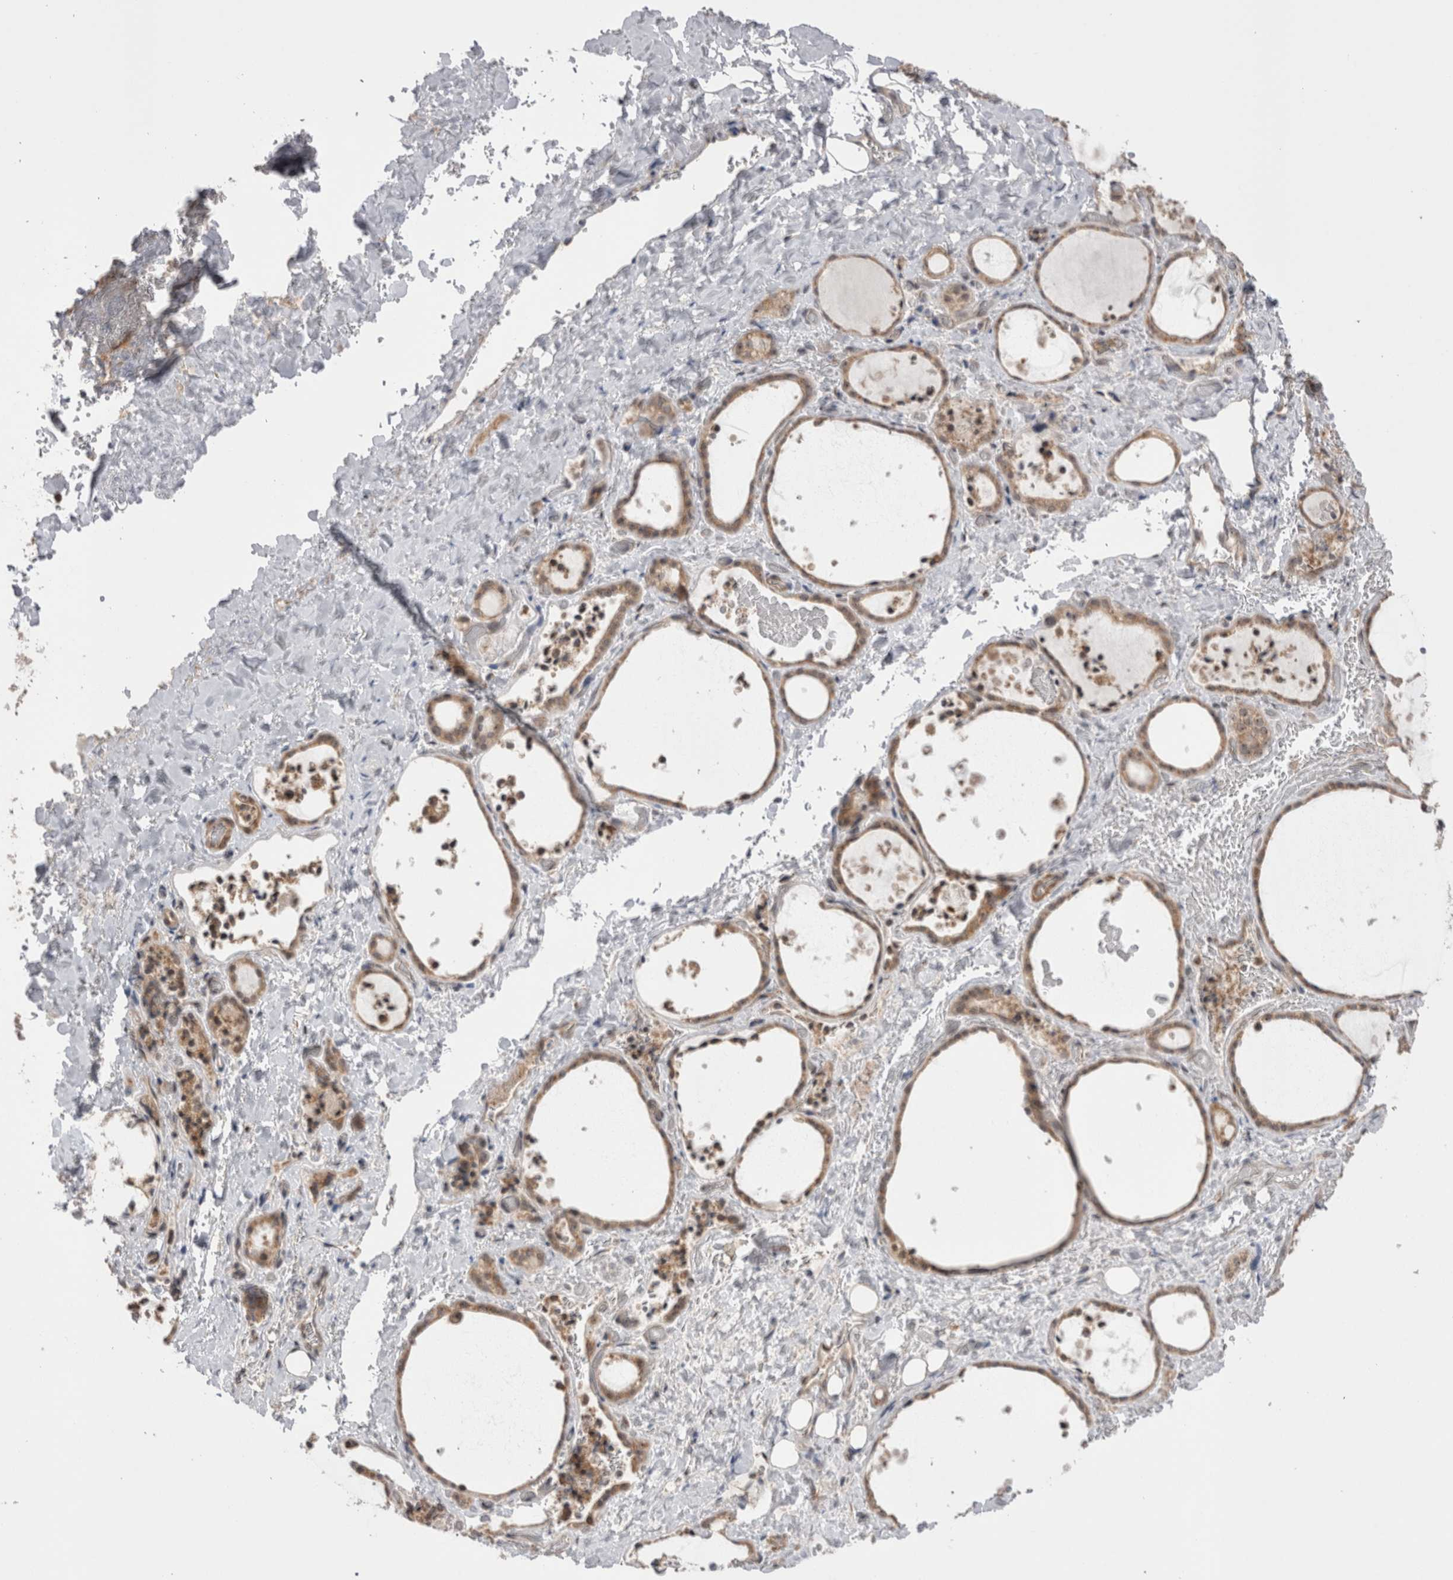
{"staining": {"intensity": "moderate", "quantity": ">75%", "location": "cytoplasmic/membranous,nuclear"}, "tissue": "thyroid gland", "cell_type": "Glandular cells", "image_type": "normal", "snomed": [{"axis": "morphology", "description": "Normal tissue, NOS"}, {"axis": "topography", "description": "Thyroid gland"}], "caption": "A micrograph of thyroid gland stained for a protein displays moderate cytoplasmic/membranous,nuclear brown staining in glandular cells.", "gene": "EXOSC4", "patient": {"sex": "female", "age": 44}}